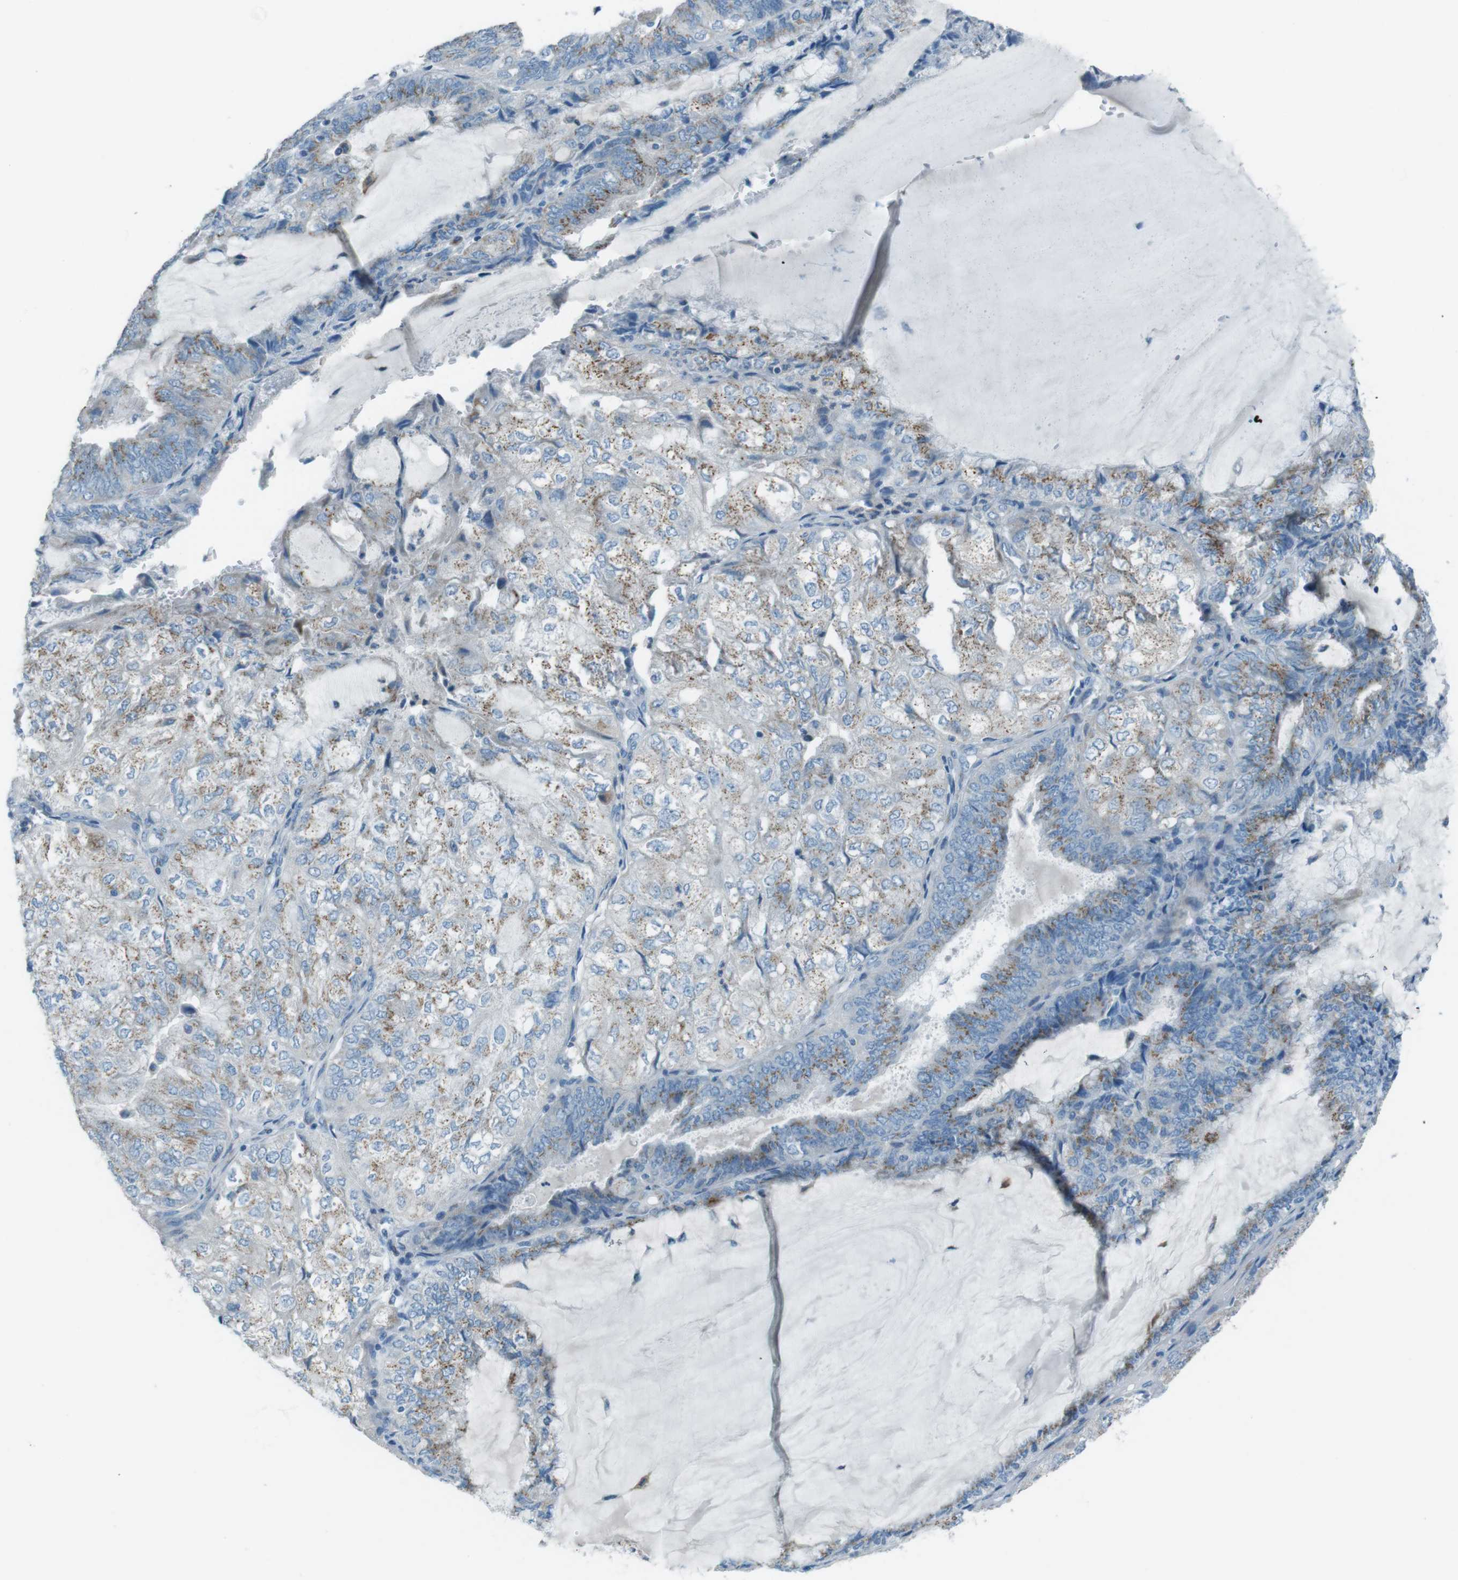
{"staining": {"intensity": "moderate", "quantity": "25%-75%", "location": "cytoplasmic/membranous"}, "tissue": "endometrial cancer", "cell_type": "Tumor cells", "image_type": "cancer", "snomed": [{"axis": "morphology", "description": "Adenocarcinoma, NOS"}, {"axis": "topography", "description": "Endometrium"}], "caption": "Tumor cells exhibit medium levels of moderate cytoplasmic/membranous positivity in approximately 25%-75% of cells in human endometrial cancer (adenocarcinoma).", "gene": "TXNDC15", "patient": {"sex": "female", "age": 81}}